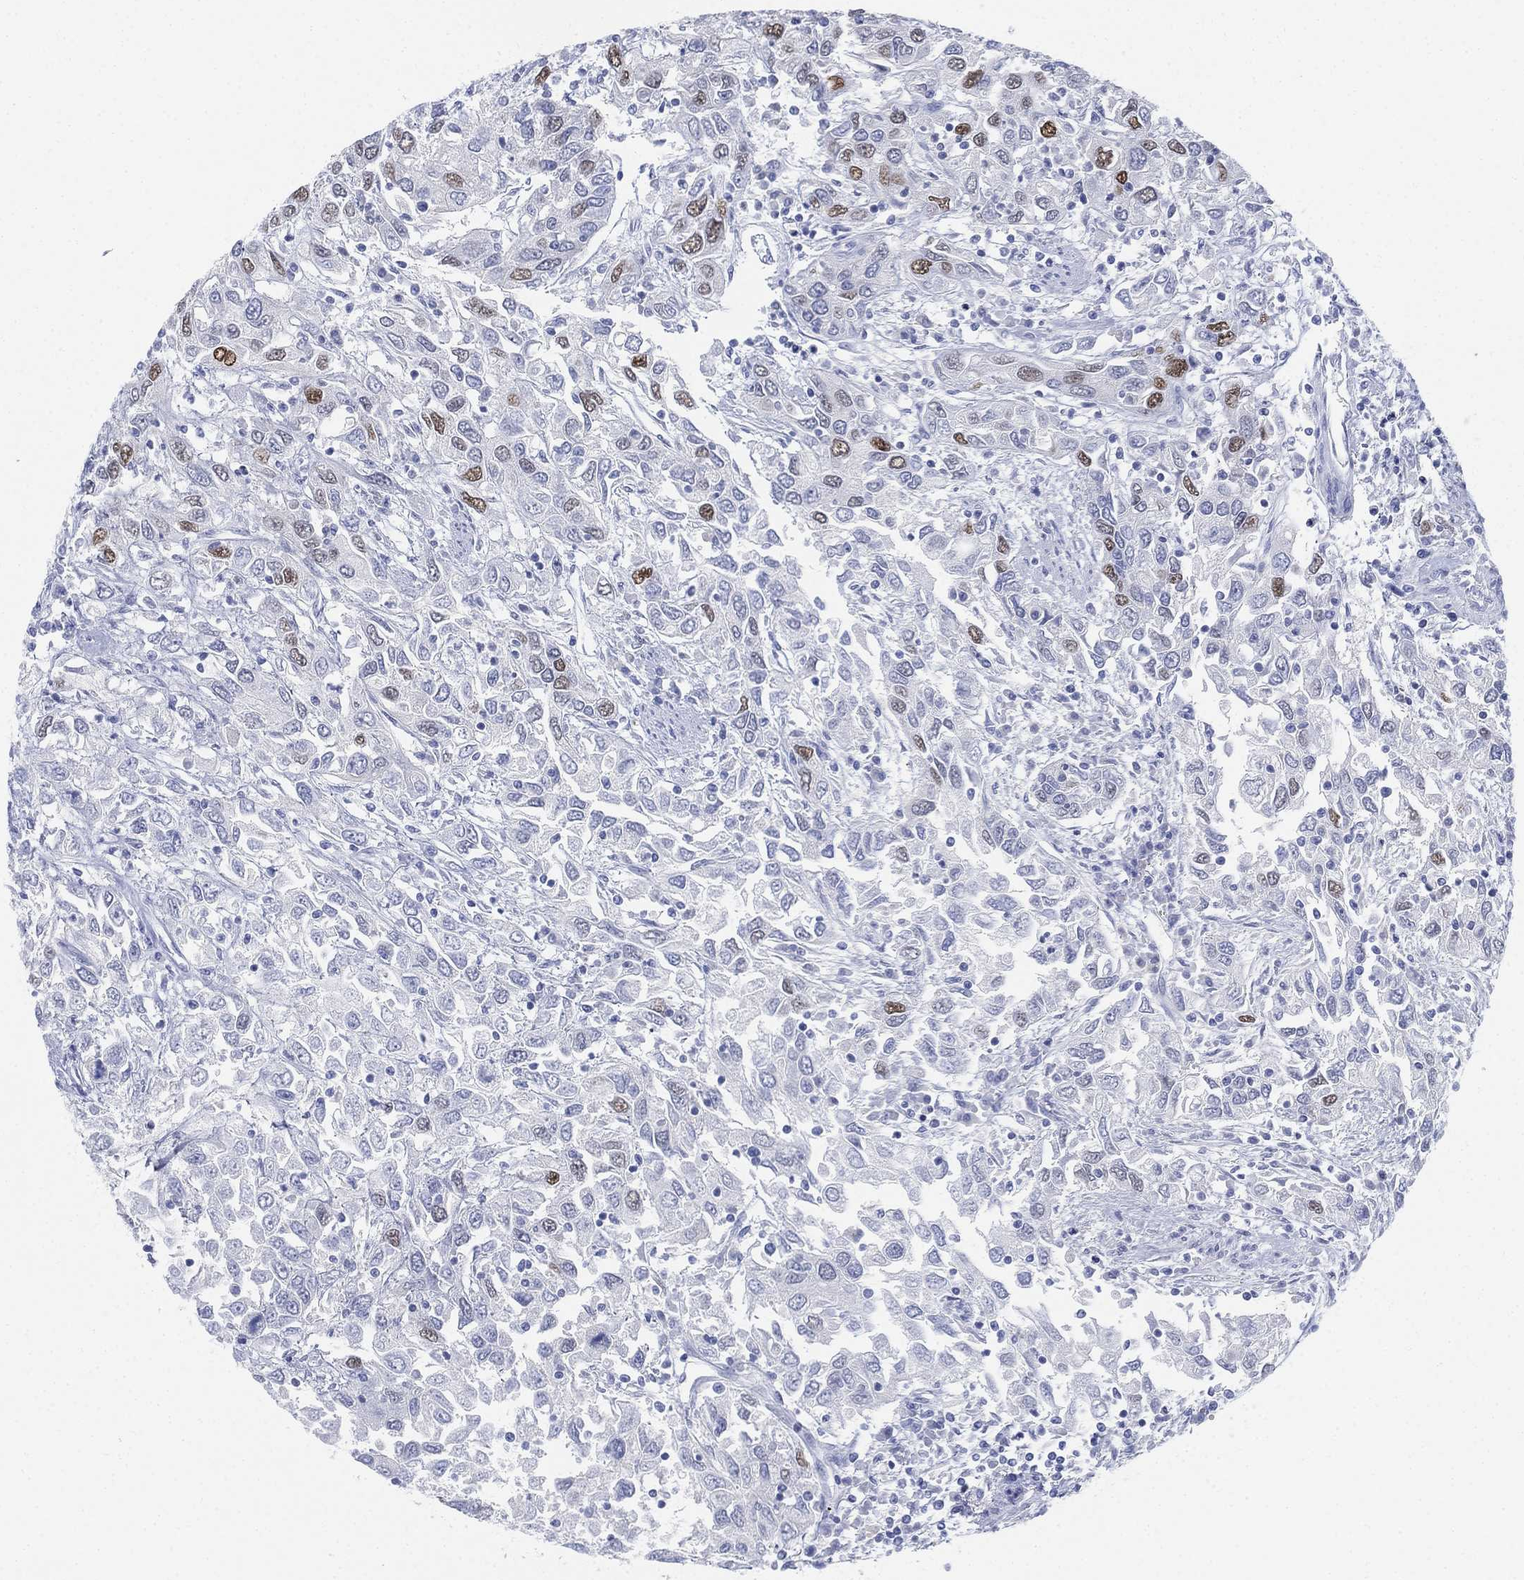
{"staining": {"intensity": "strong", "quantity": "<25%", "location": "nuclear"}, "tissue": "urothelial cancer", "cell_type": "Tumor cells", "image_type": "cancer", "snomed": [{"axis": "morphology", "description": "Urothelial carcinoma, High grade"}, {"axis": "topography", "description": "Urinary bladder"}], "caption": "Approximately <25% of tumor cells in urothelial carcinoma (high-grade) exhibit strong nuclear protein expression as visualized by brown immunohistochemical staining.", "gene": "GCNA", "patient": {"sex": "male", "age": 76}}